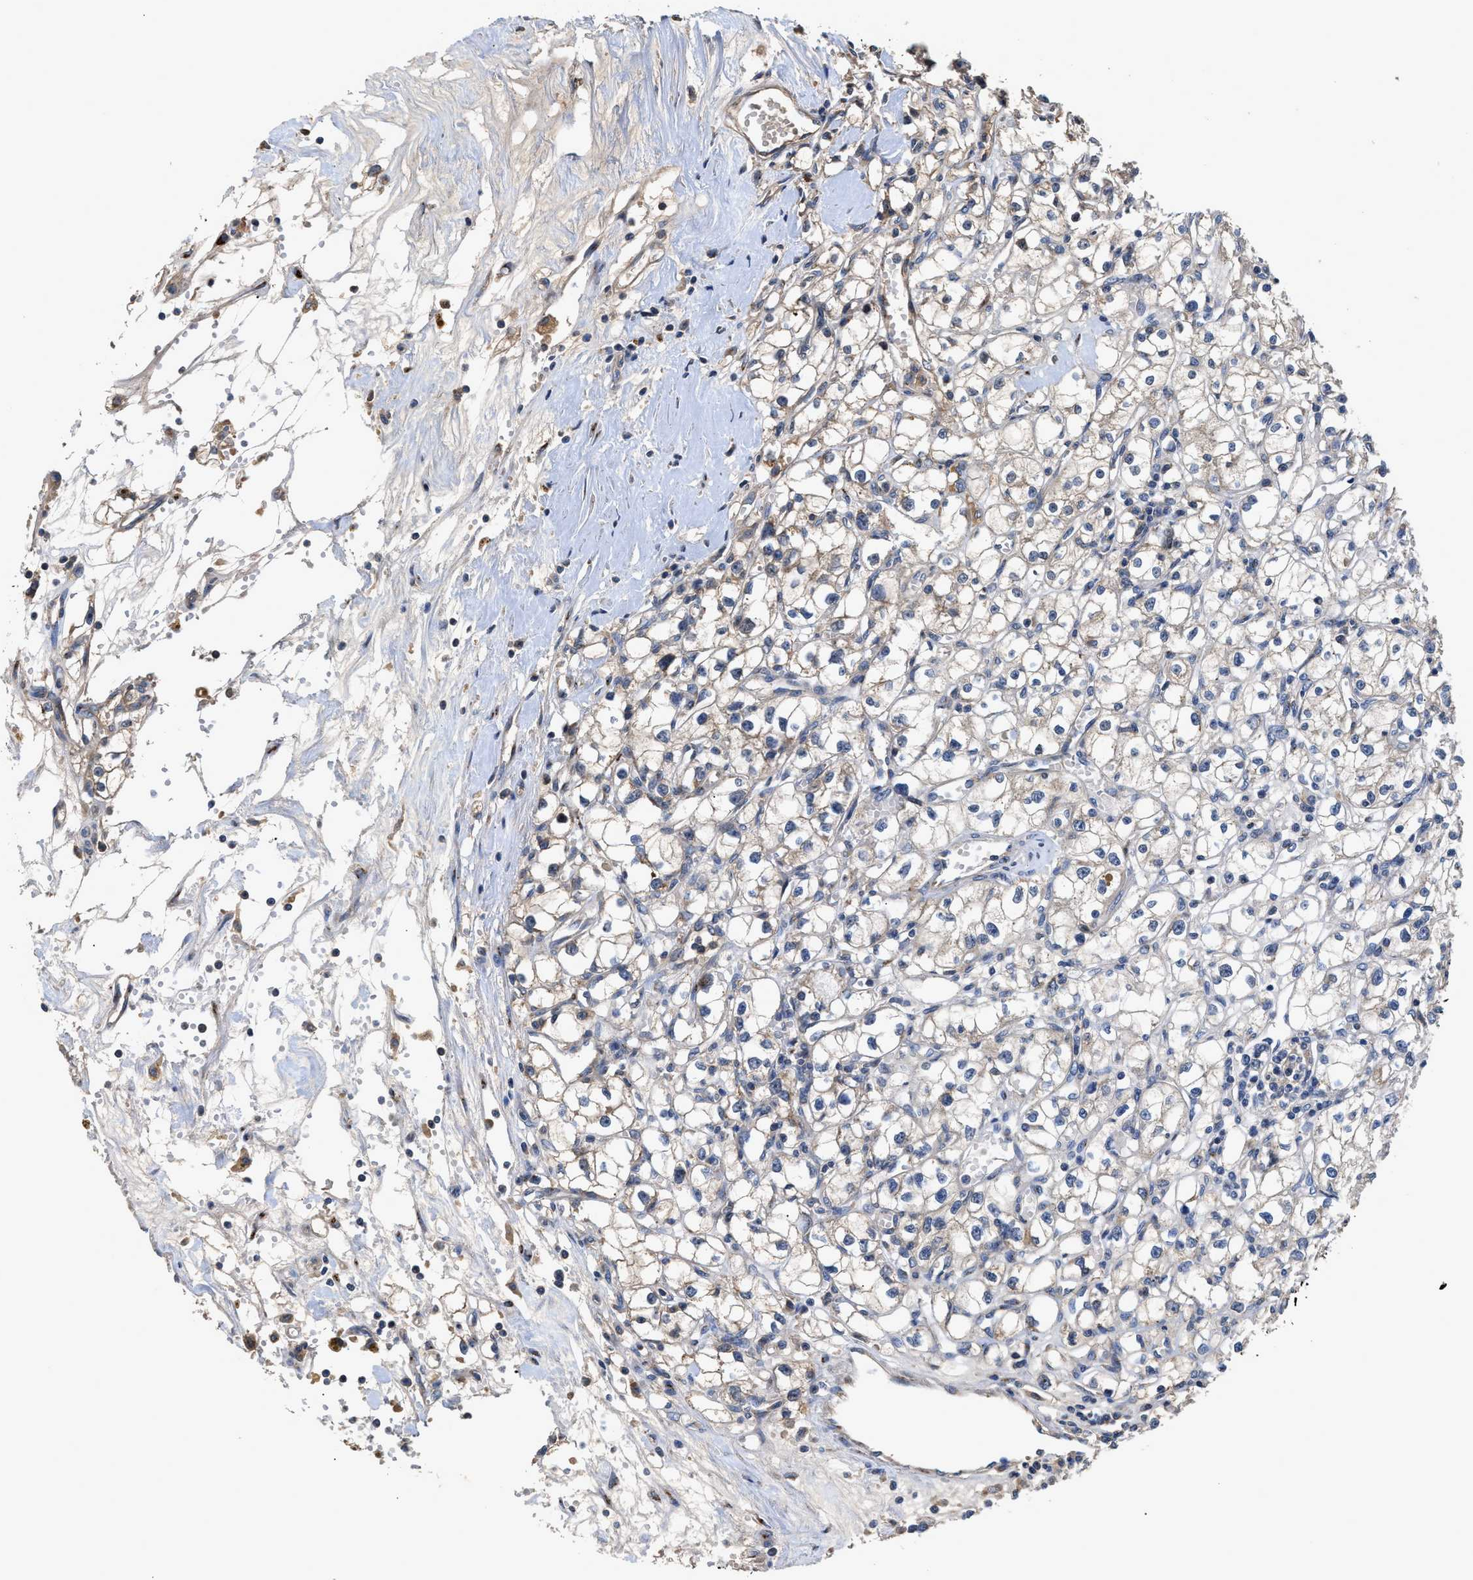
{"staining": {"intensity": "weak", "quantity": "<25%", "location": "cytoplasmic/membranous"}, "tissue": "renal cancer", "cell_type": "Tumor cells", "image_type": "cancer", "snomed": [{"axis": "morphology", "description": "Adenocarcinoma, NOS"}, {"axis": "topography", "description": "Kidney"}], "caption": "An image of renal adenocarcinoma stained for a protein demonstrates no brown staining in tumor cells. (Stains: DAB (3,3'-diaminobenzidine) IHC with hematoxylin counter stain, Microscopy: brightfield microscopy at high magnification).", "gene": "SIK2", "patient": {"sex": "male", "age": 56}}